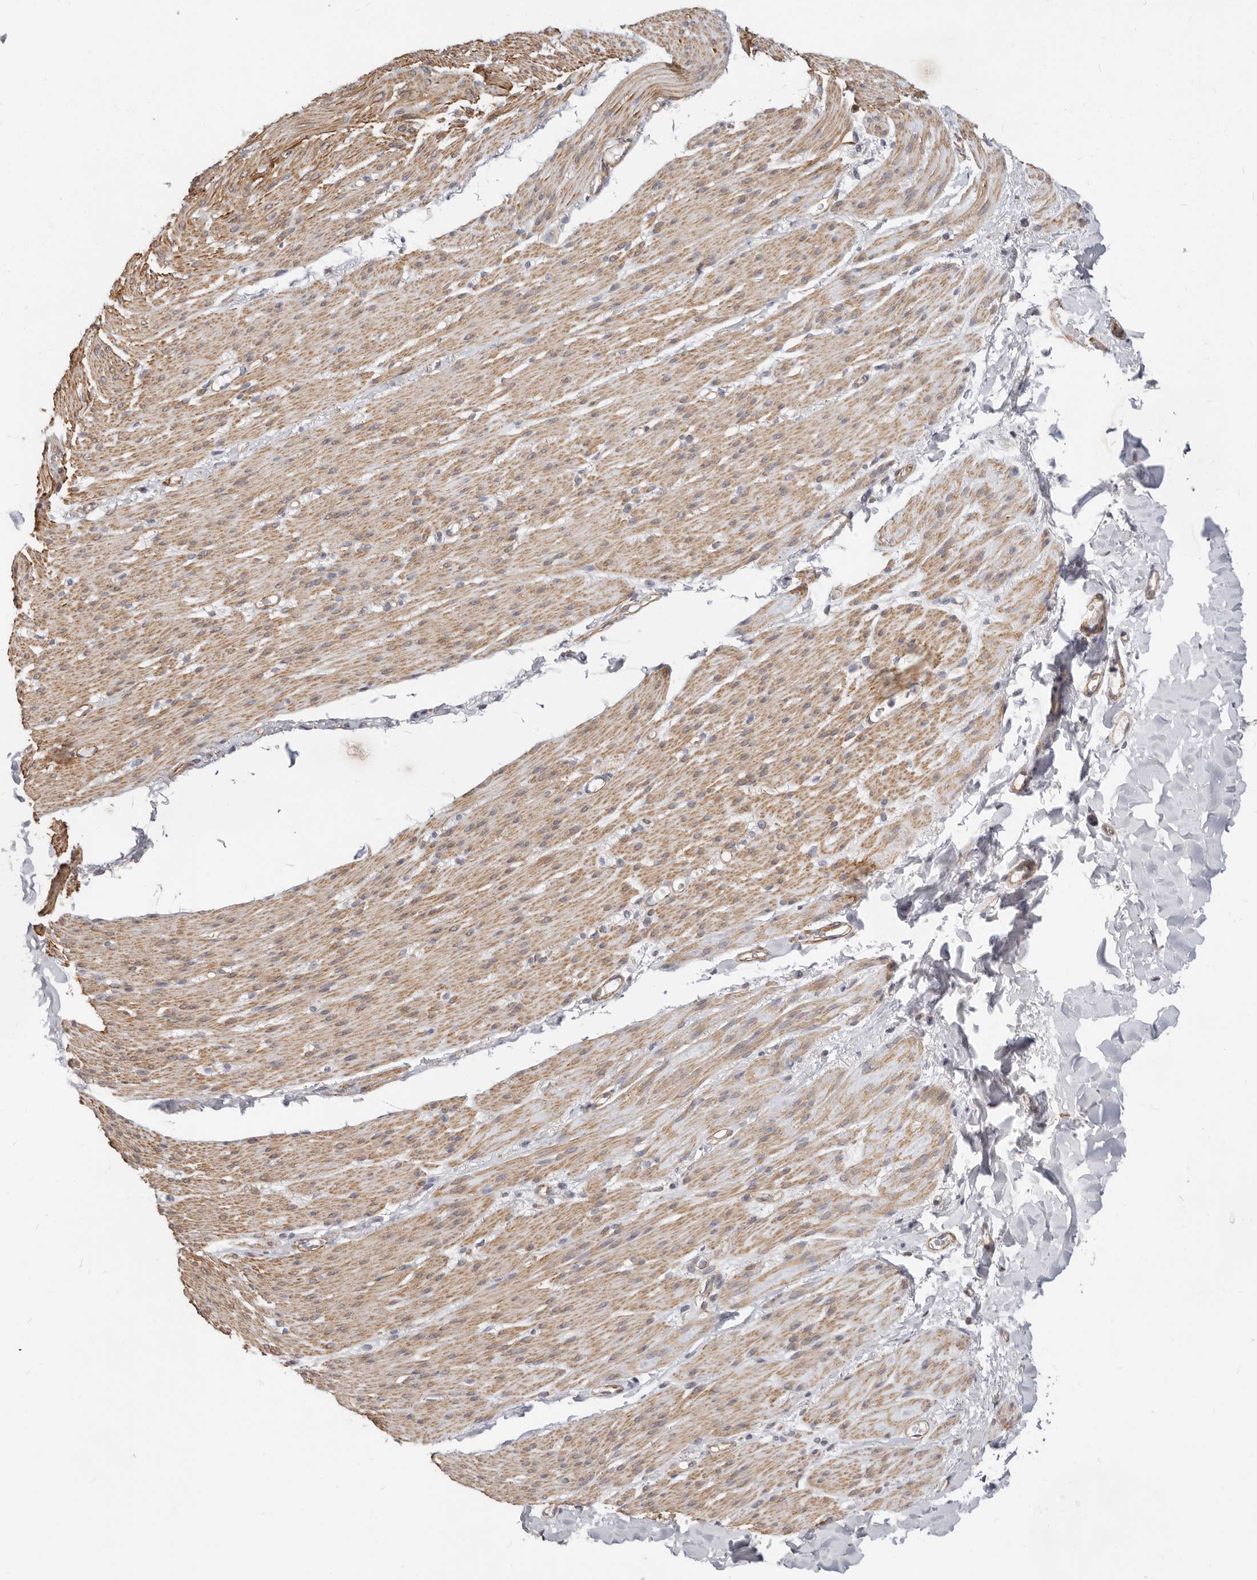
{"staining": {"intensity": "moderate", "quantity": ">75%", "location": "cytoplasmic/membranous"}, "tissue": "smooth muscle", "cell_type": "Smooth muscle cells", "image_type": "normal", "snomed": [{"axis": "morphology", "description": "Normal tissue, NOS"}, {"axis": "topography", "description": "Colon"}, {"axis": "topography", "description": "Peripheral nerve tissue"}], "caption": "Immunohistochemical staining of benign human smooth muscle demonstrates >75% levels of moderate cytoplasmic/membranous protein positivity in about >75% of smooth muscle cells. The protein of interest is stained brown, and the nuclei are stained in blue (DAB IHC with brightfield microscopy, high magnification).", "gene": "RABAC1", "patient": {"sex": "female", "age": 61}}